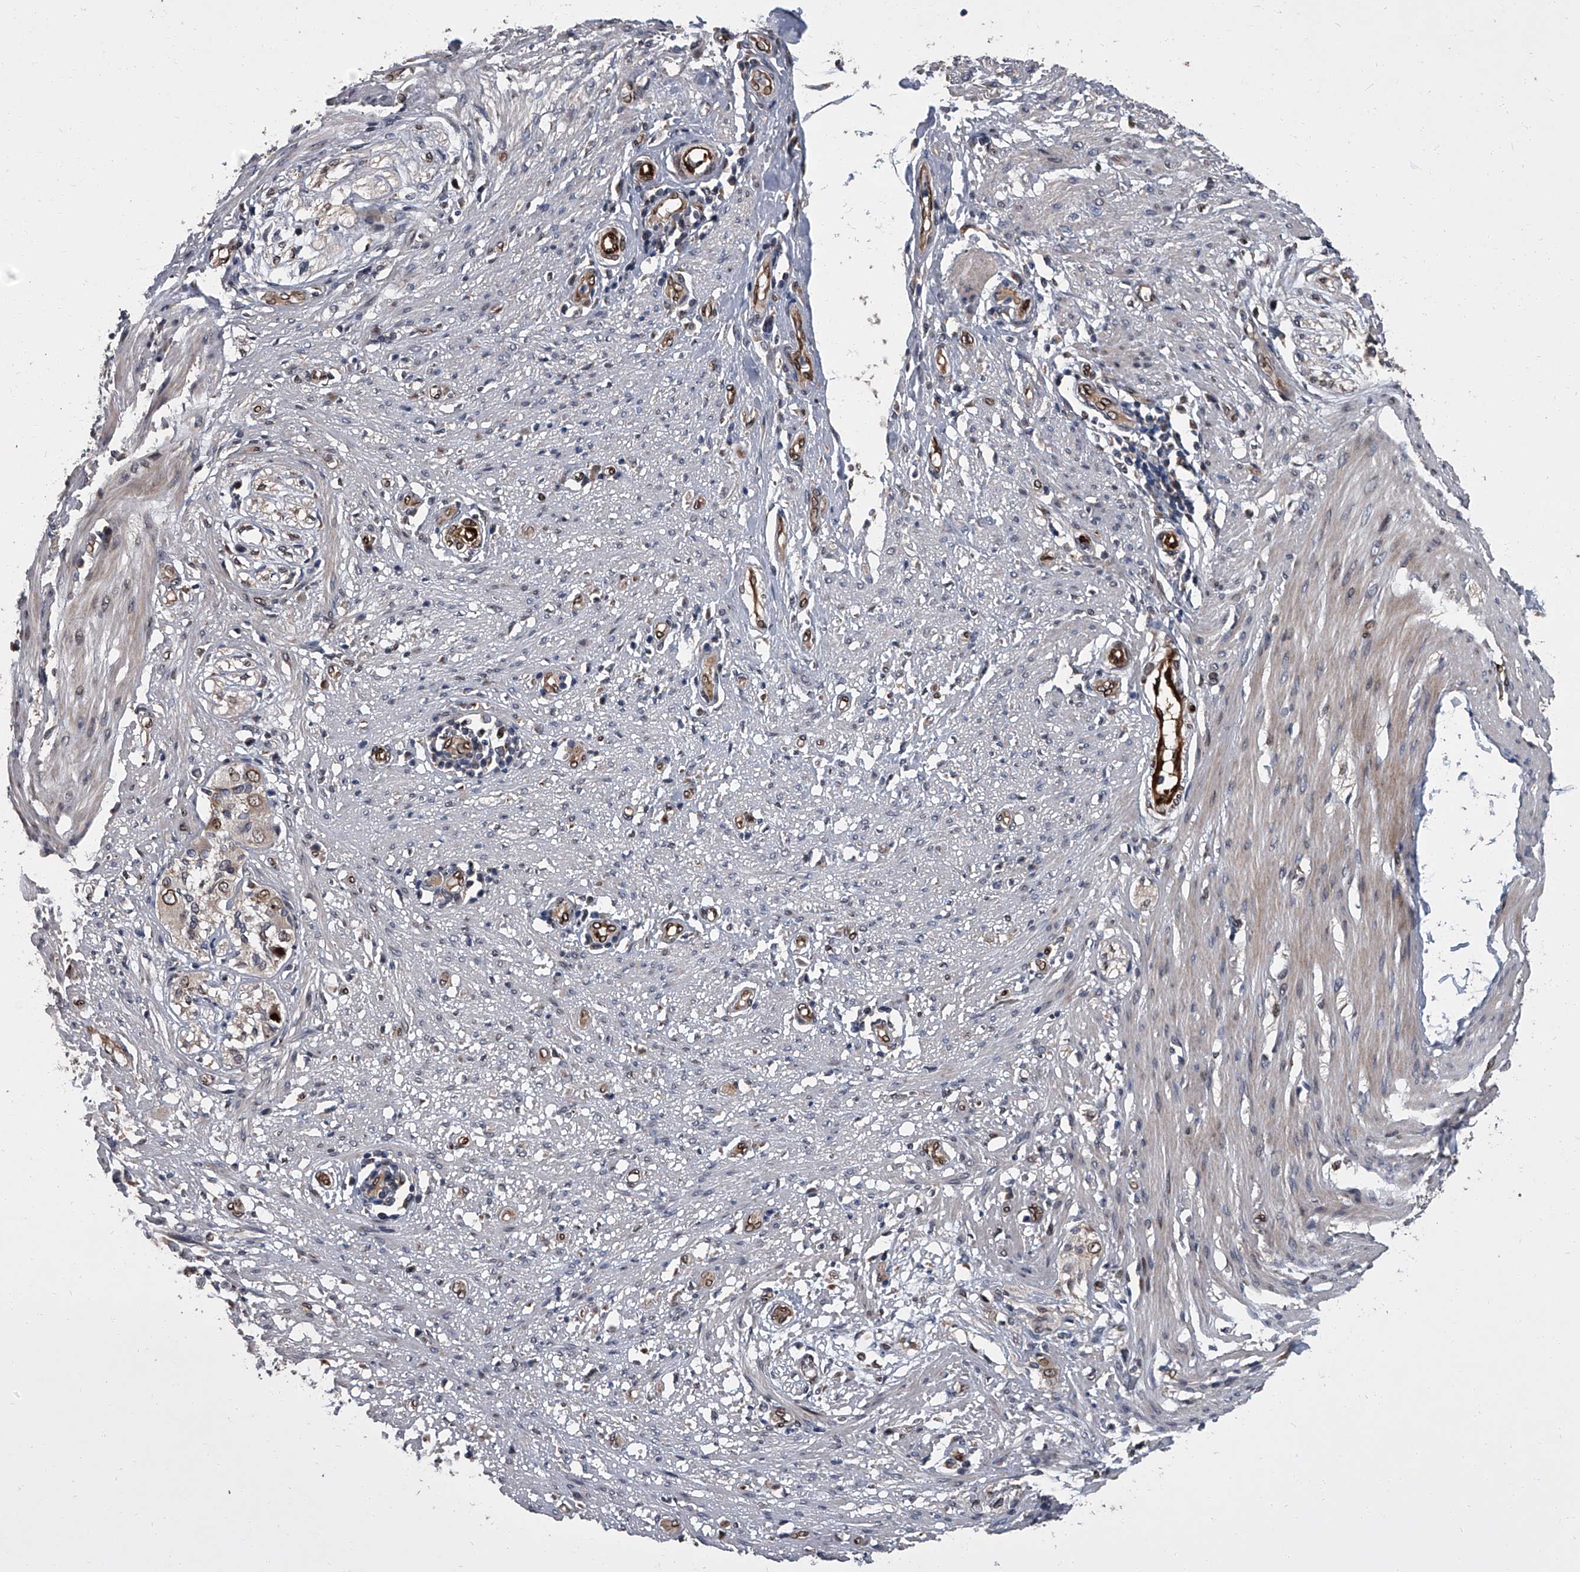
{"staining": {"intensity": "moderate", "quantity": "<25%", "location": "cytoplasmic/membranous"}, "tissue": "smooth muscle", "cell_type": "Smooth muscle cells", "image_type": "normal", "snomed": [{"axis": "morphology", "description": "Normal tissue, NOS"}, {"axis": "morphology", "description": "Adenocarcinoma, NOS"}, {"axis": "topography", "description": "Colon"}, {"axis": "topography", "description": "Peripheral nerve tissue"}], "caption": "Immunohistochemistry (IHC) micrograph of benign smooth muscle: human smooth muscle stained using IHC exhibits low levels of moderate protein expression localized specifically in the cytoplasmic/membranous of smooth muscle cells, appearing as a cytoplasmic/membranous brown color.", "gene": "LRRC8C", "patient": {"sex": "male", "age": 14}}